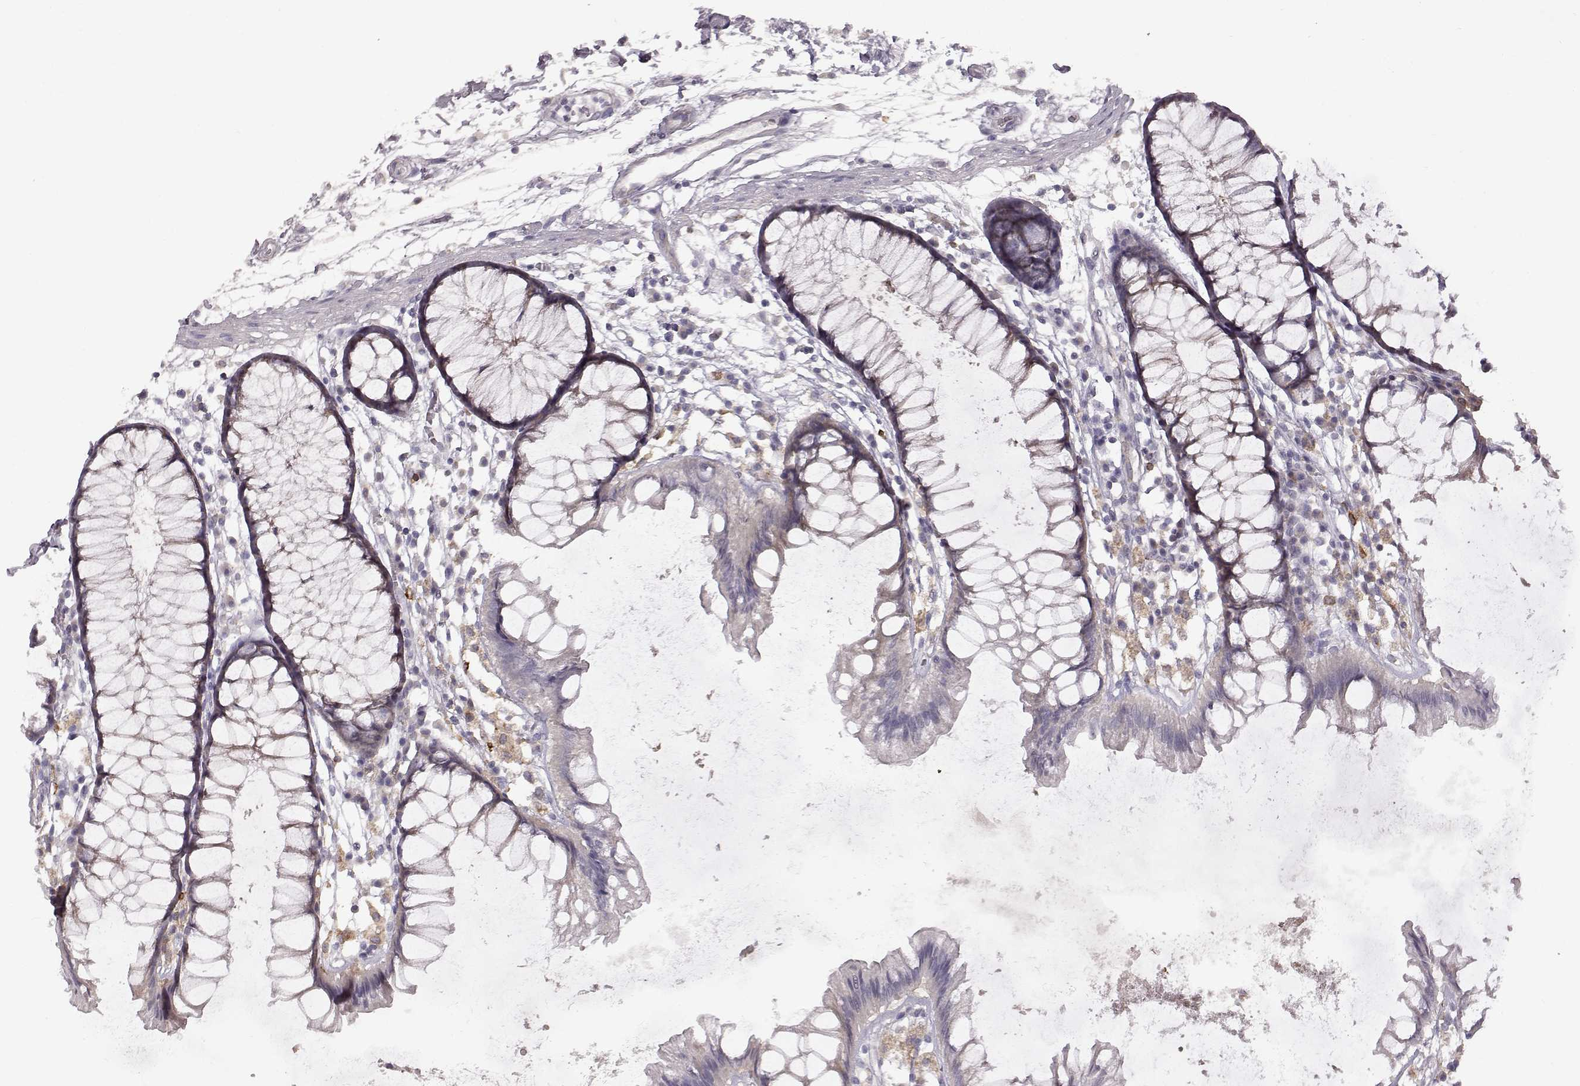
{"staining": {"intensity": "negative", "quantity": "none", "location": "none"}, "tissue": "colon", "cell_type": "Endothelial cells", "image_type": "normal", "snomed": [{"axis": "morphology", "description": "Normal tissue, NOS"}, {"axis": "morphology", "description": "Adenocarcinoma, NOS"}, {"axis": "topography", "description": "Colon"}], "caption": "The micrograph reveals no significant staining in endothelial cells of colon.", "gene": "SPAG17", "patient": {"sex": "male", "age": 65}}